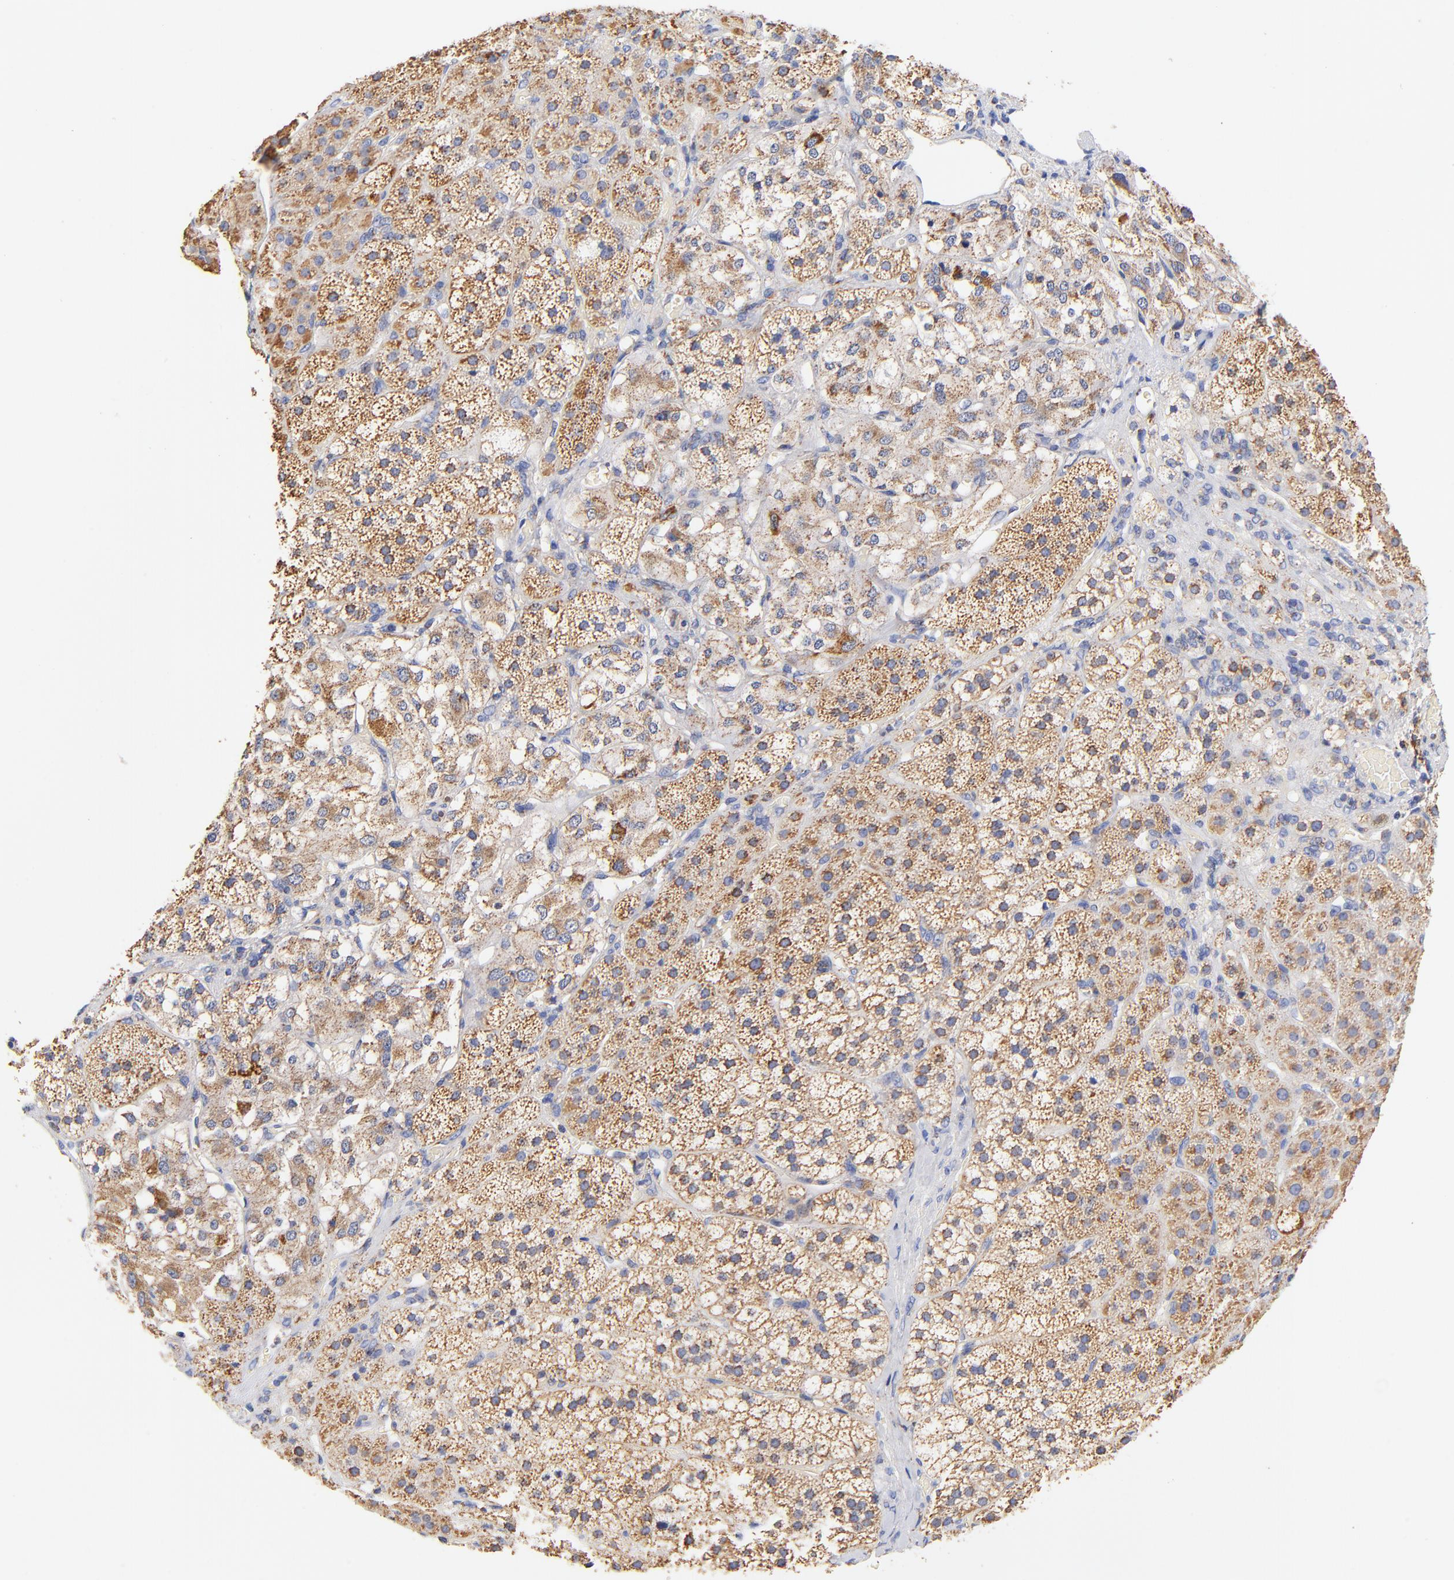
{"staining": {"intensity": "moderate", "quantity": ">75%", "location": "cytoplasmic/membranous"}, "tissue": "adrenal gland", "cell_type": "Glandular cells", "image_type": "normal", "snomed": [{"axis": "morphology", "description": "Normal tissue, NOS"}, {"axis": "topography", "description": "Adrenal gland"}], "caption": "Protein analysis of normal adrenal gland demonstrates moderate cytoplasmic/membranous staining in about >75% of glandular cells.", "gene": "ATP5F1D", "patient": {"sex": "female", "age": 44}}